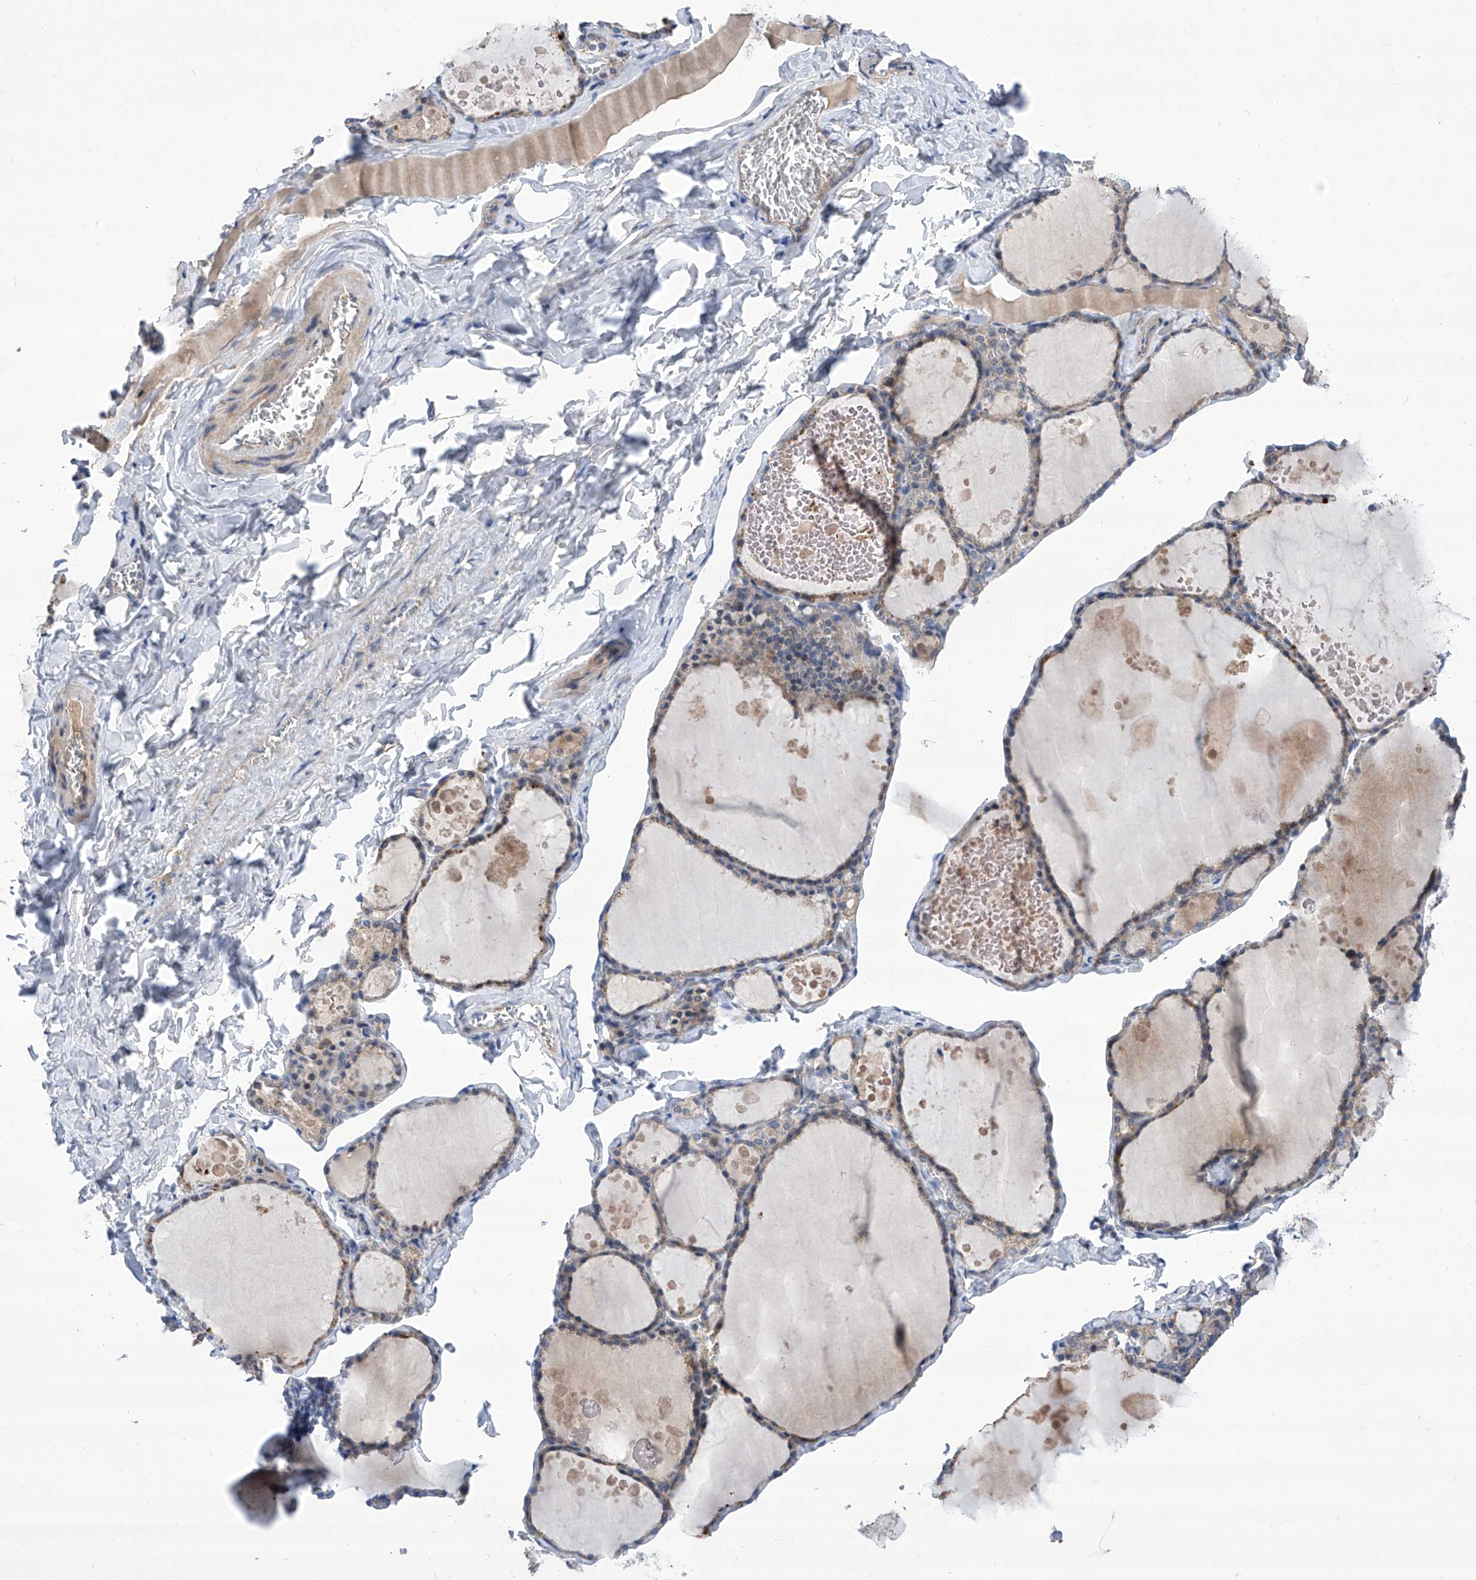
{"staining": {"intensity": "weak", "quantity": "25%-75%", "location": "cytoplasmic/membranous"}, "tissue": "thyroid gland", "cell_type": "Glandular cells", "image_type": "normal", "snomed": [{"axis": "morphology", "description": "Normal tissue, NOS"}, {"axis": "topography", "description": "Thyroid gland"}], "caption": "This image demonstrates immunohistochemistry staining of unremarkable thyroid gland, with low weak cytoplasmic/membranous expression in about 25%-75% of glandular cells.", "gene": "SRBD1", "patient": {"sex": "male", "age": 56}}